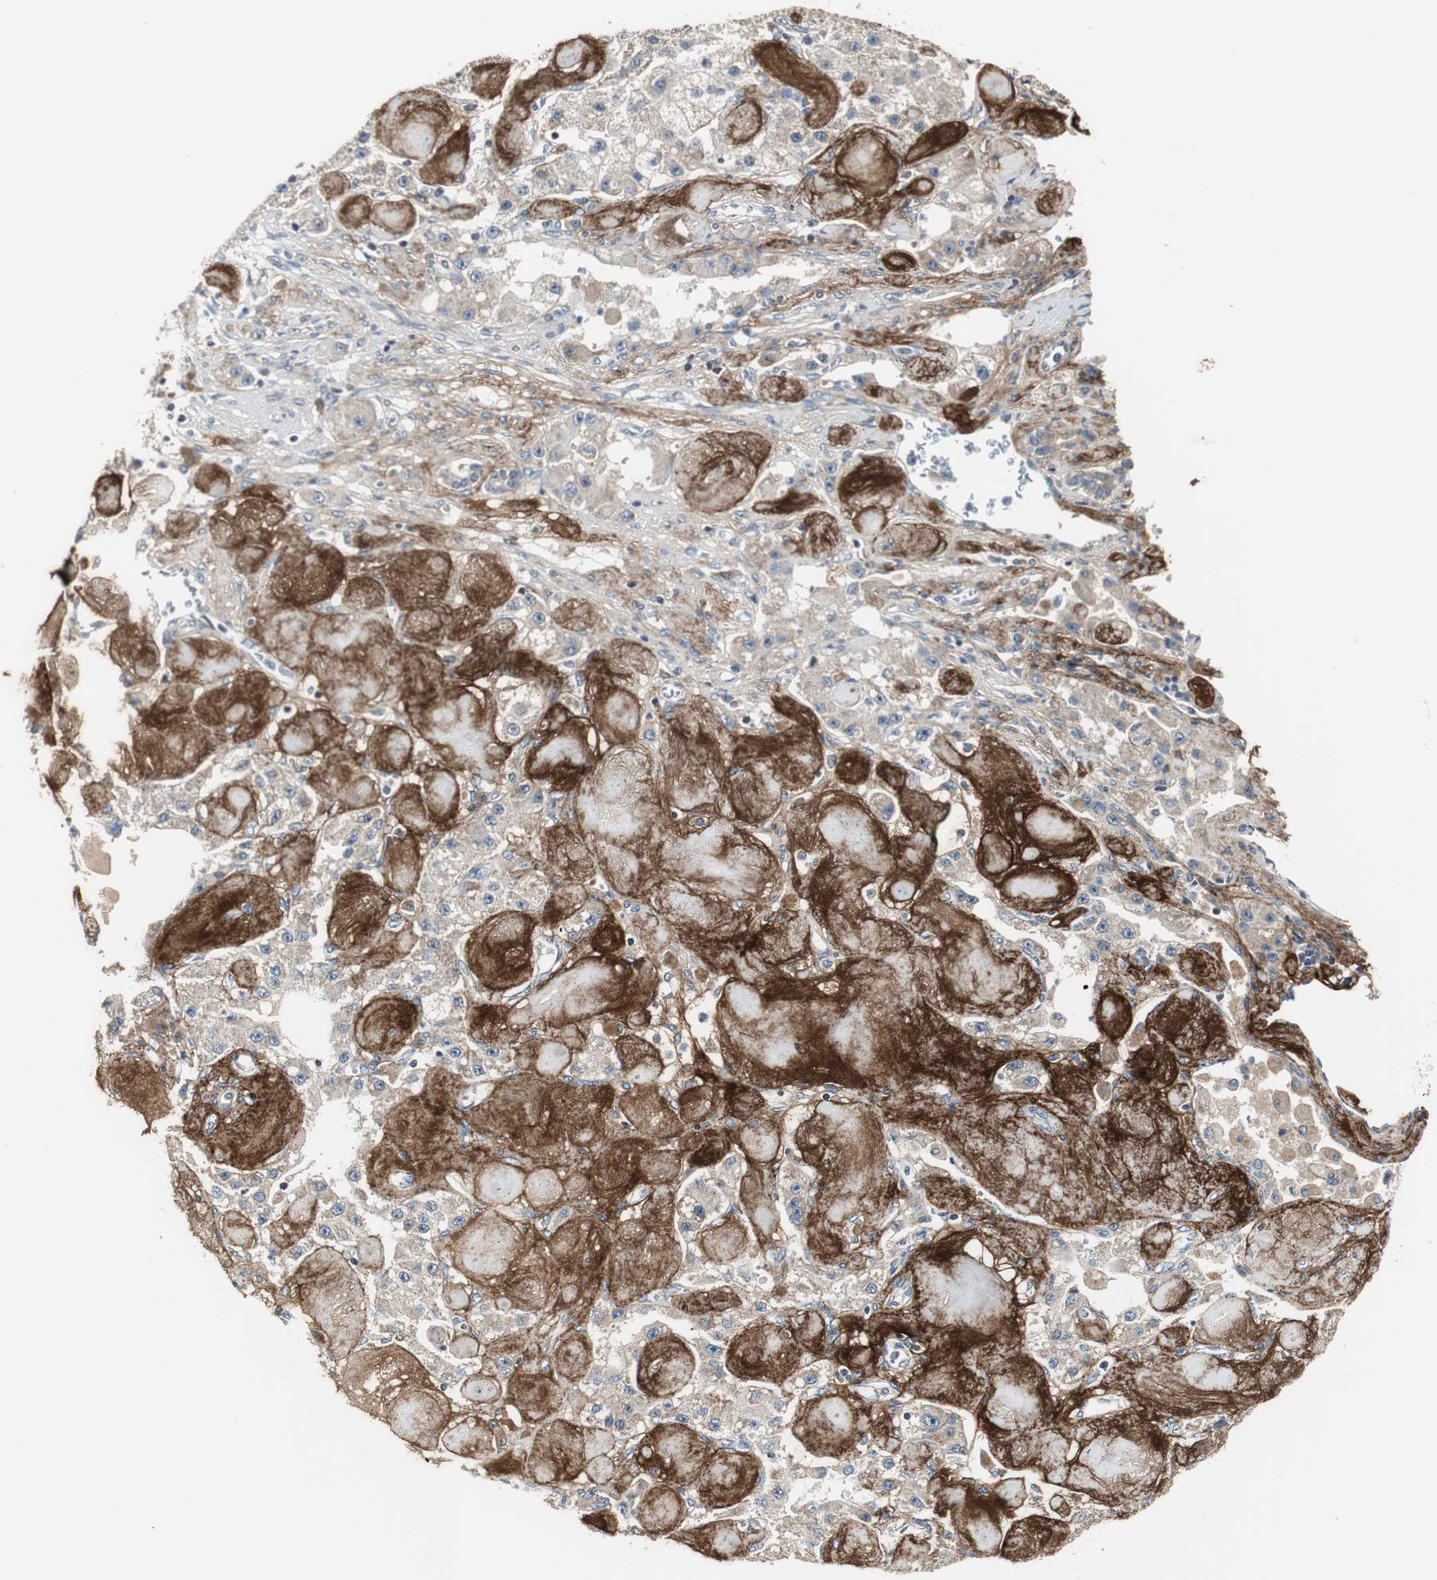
{"staining": {"intensity": "strong", "quantity": ">75%", "location": "cytoplasmic/membranous"}, "tissue": "carcinoid", "cell_type": "Tumor cells", "image_type": "cancer", "snomed": [{"axis": "morphology", "description": "Carcinoid, malignant, NOS"}, {"axis": "topography", "description": "Pancreas"}], "caption": "Immunohistochemical staining of human carcinoid (malignant) exhibits high levels of strong cytoplasmic/membranous protein staining in about >75% of tumor cells. The staining was performed using DAB, with brown indicating positive protein expression. Nuclei are stained blue with hematoxylin.", "gene": "MSTO1", "patient": {"sex": "male", "age": 41}}